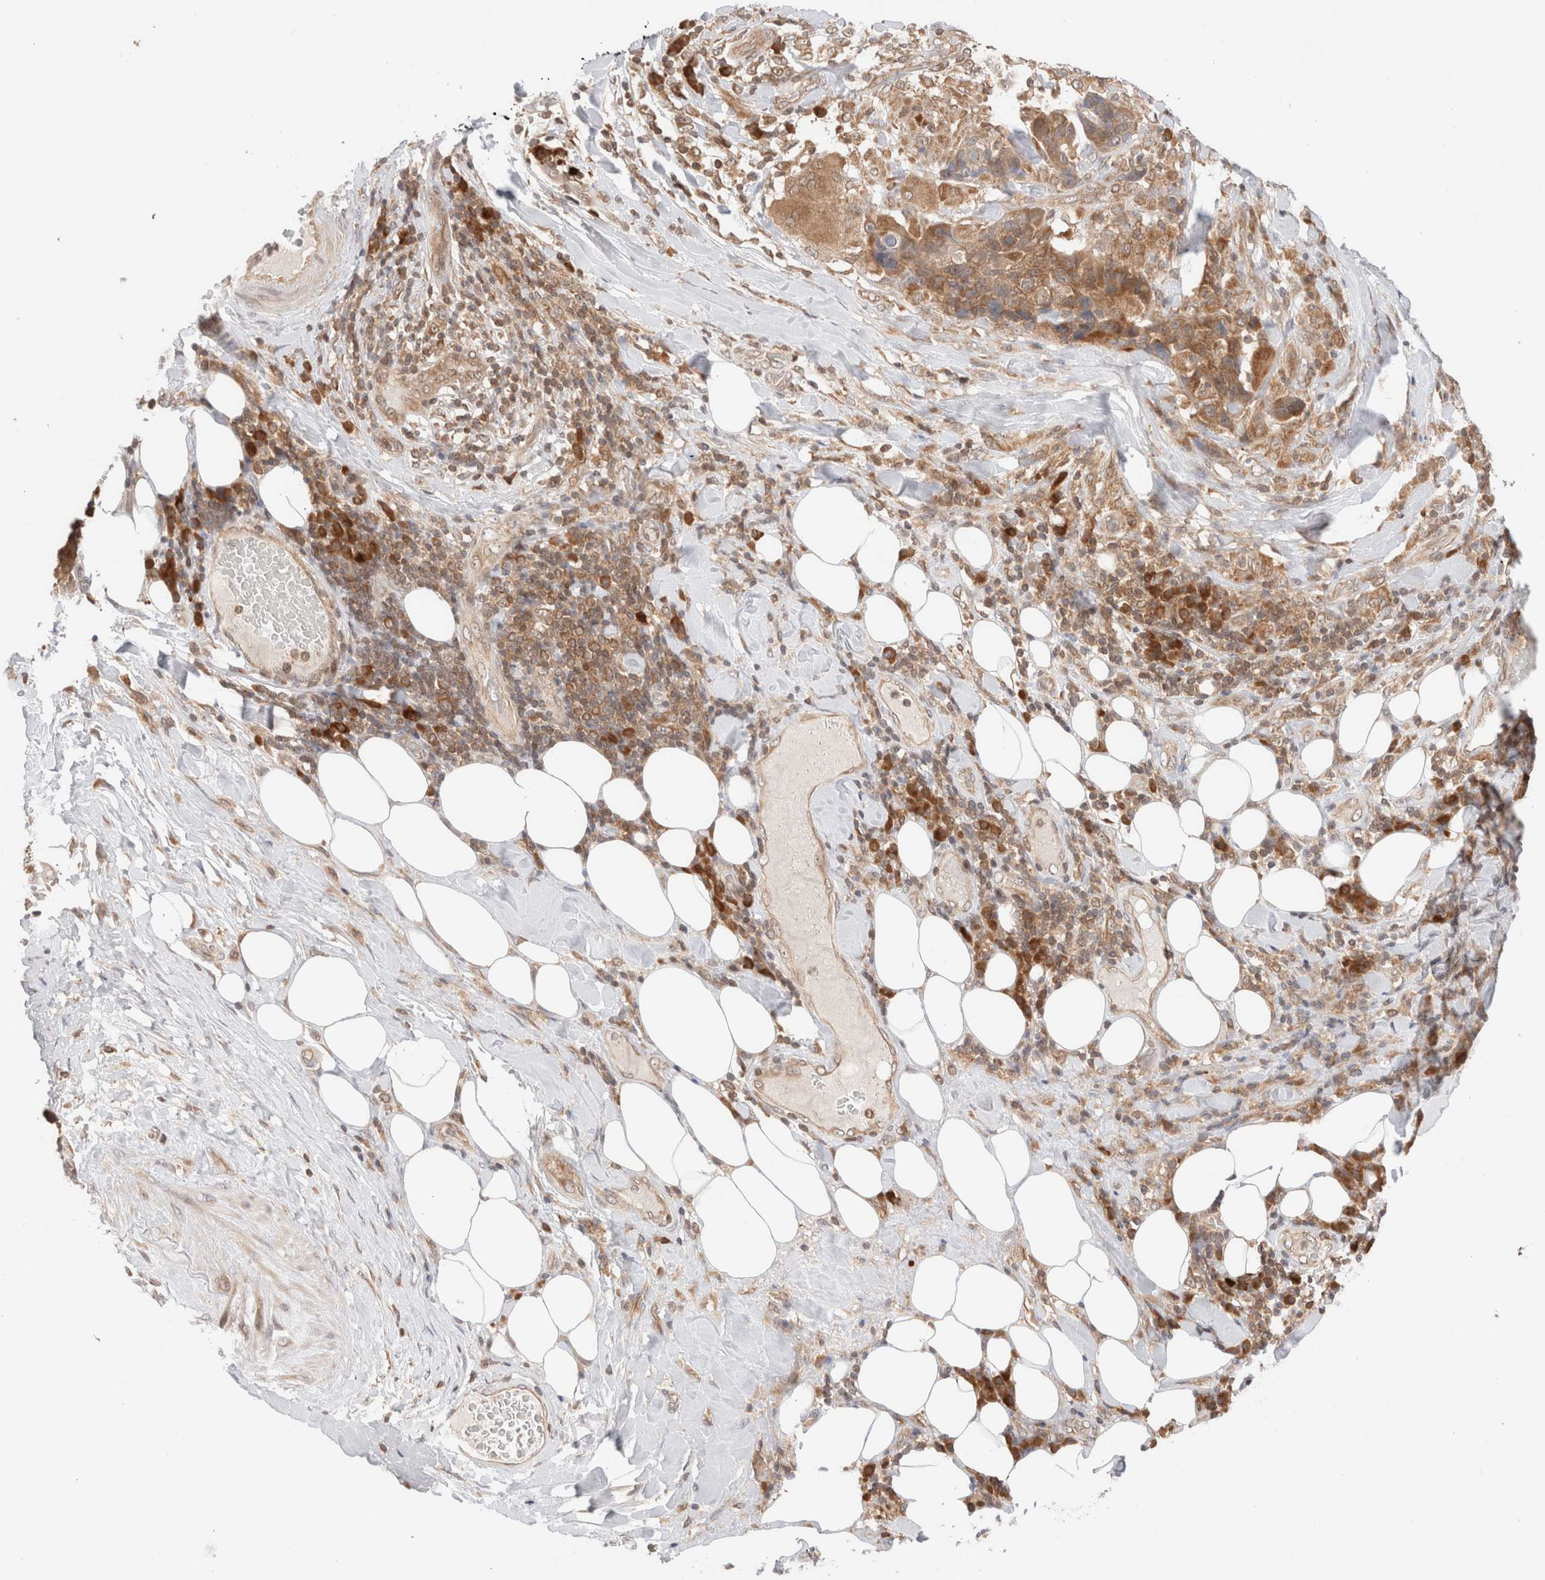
{"staining": {"intensity": "moderate", "quantity": ">75%", "location": "cytoplasmic/membranous"}, "tissue": "lung cancer", "cell_type": "Tumor cells", "image_type": "cancer", "snomed": [{"axis": "morphology", "description": "Squamous cell carcinoma, NOS"}, {"axis": "topography", "description": "Lung"}], "caption": "Immunohistochemistry photomicrograph of lung squamous cell carcinoma stained for a protein (brown), which shows medium levels of moderate cytoplasmic/membranous staining in approximately >75% of tumor cells.", "gene": "XKR4", "patient": {"sex": "male", "age": 66}}